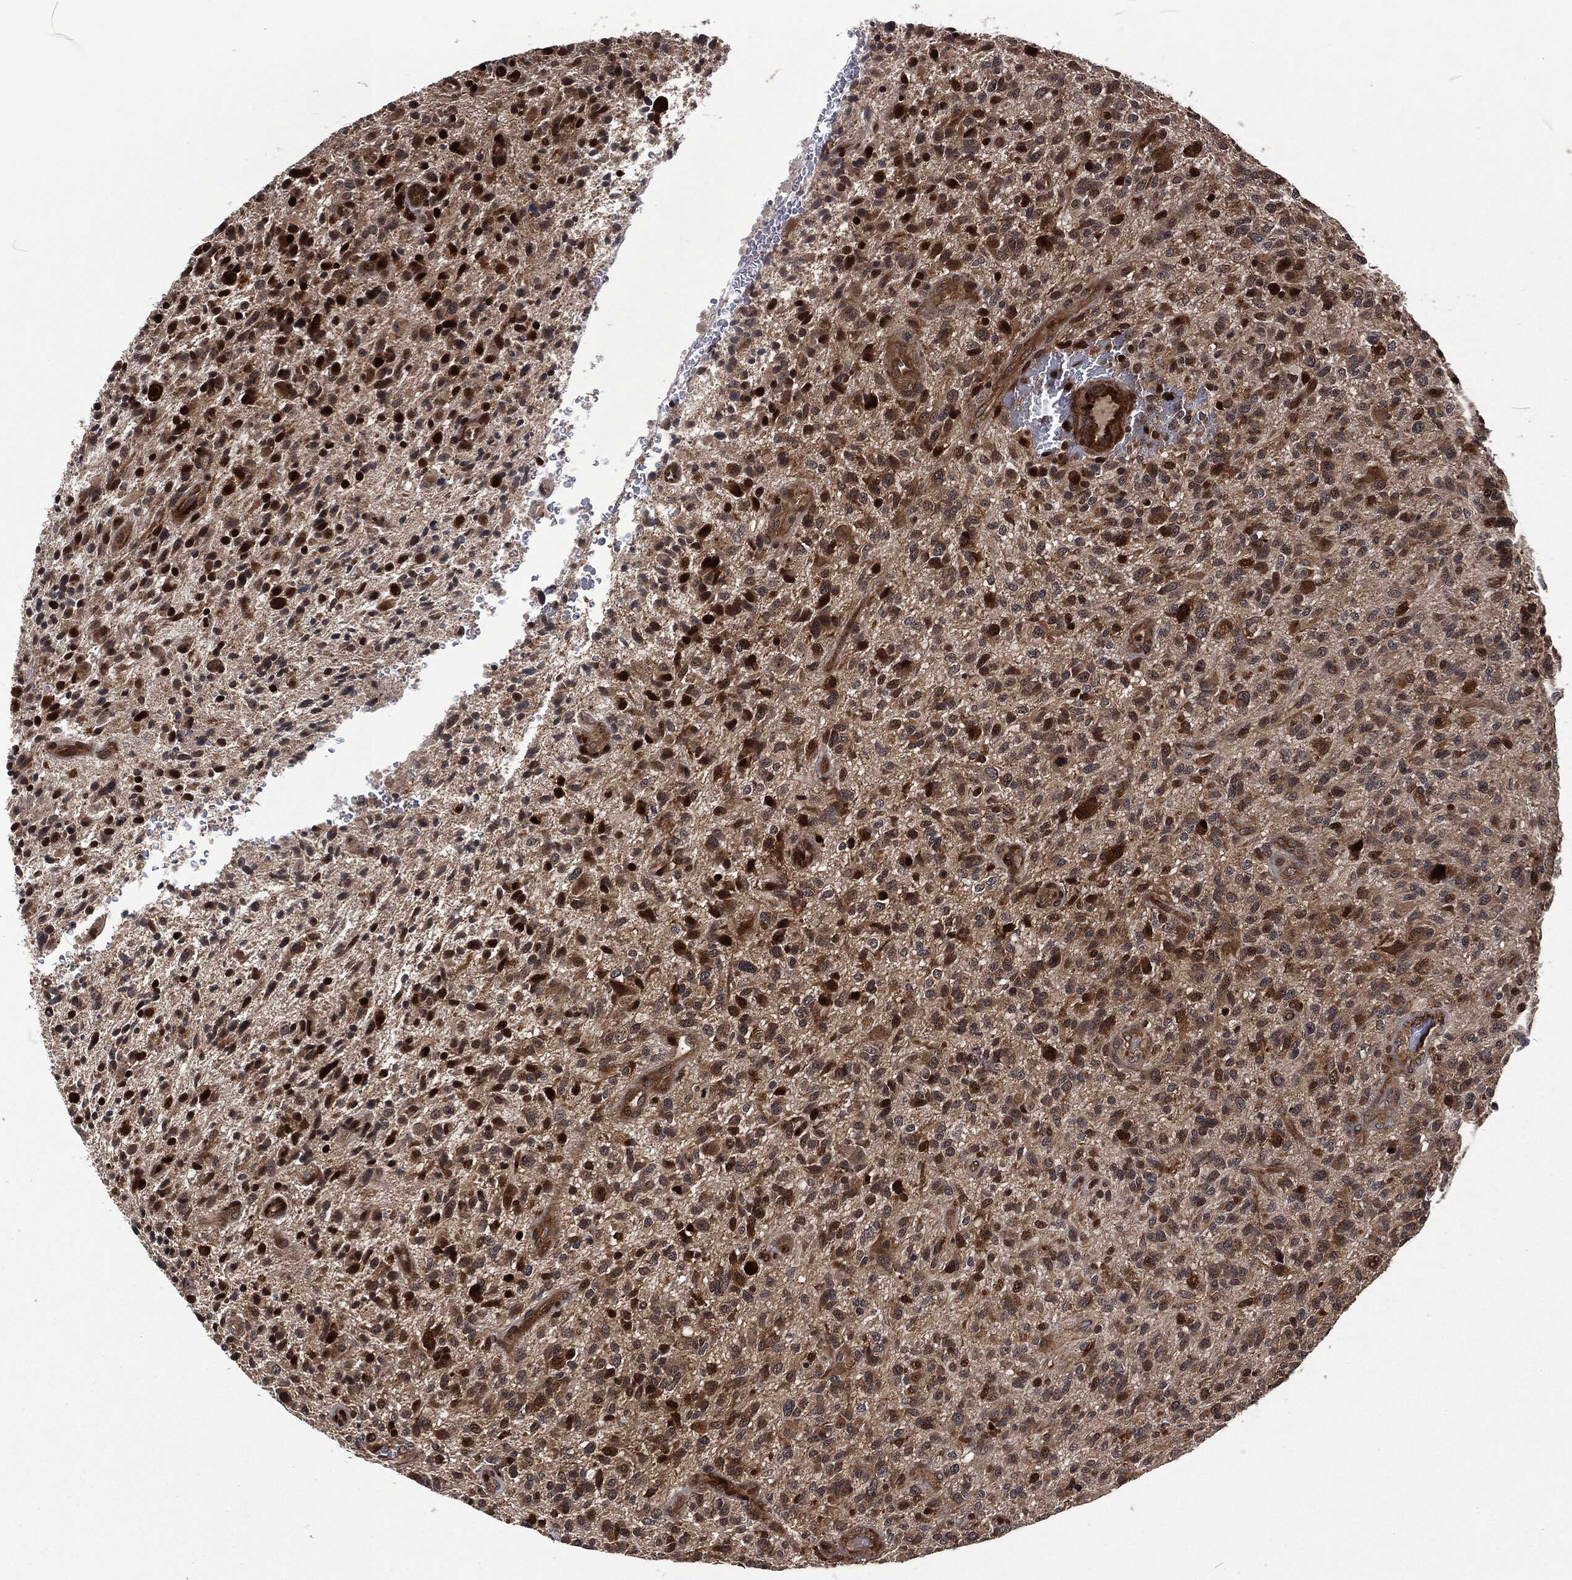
{"staining": {"intensity": "moderate", "quantity": "25%-75%", "location": "cytoplasmic/membranous"}, "tissue": "glioma", "cell_type": "Tumor cells", "image_type": "cancer", "snomed": [{"axis": "morphology", "description": "Glioma, malignant, High grade"}, {"axis": "topography", "description": "Brain"}], "caption": "Immunohistochemical staining of human glioma displays medium levels of moderate cytoplasmic/membranous expression in approximately 25%-75% of tumor cells.", "gene": "CMPK2", "patient": {"sex": "male", "age": 47}}